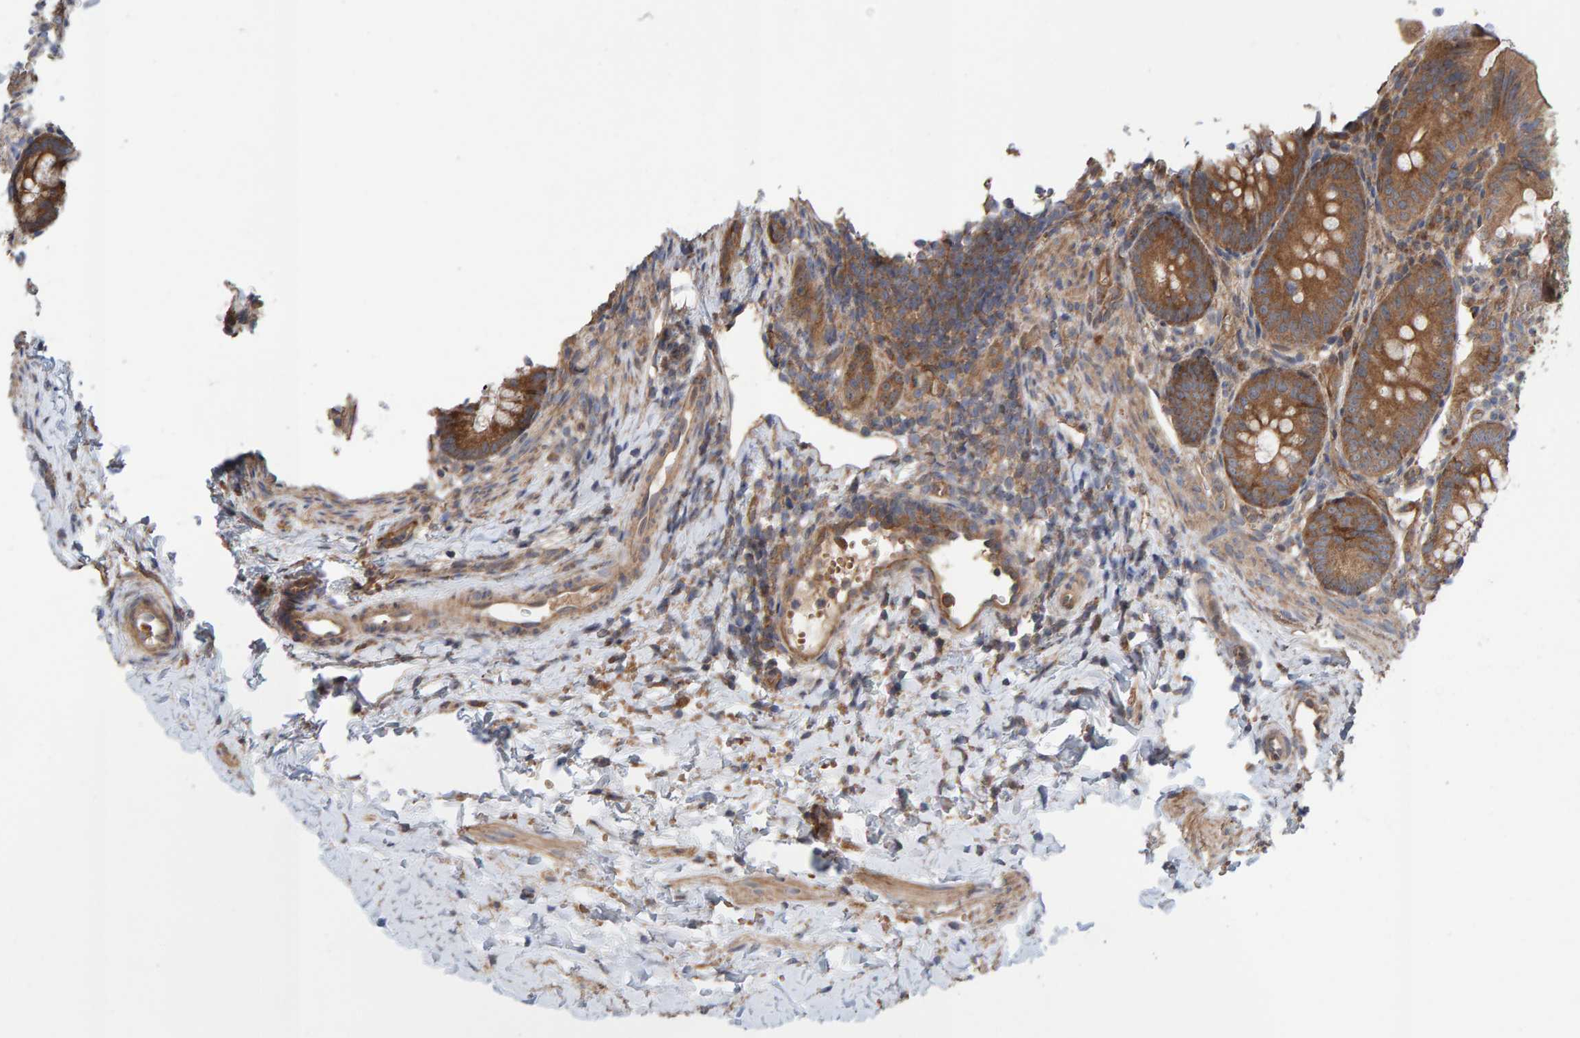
{"staining": {"intensity": "moderate", "quantity": ">75%", "location": "cytoplasmic/membranous"}, "tissue": "appendix", "cell_type": "Glandular cells", "image_type": "normal", "snomed": [{"axis": "morphology", "description": "Normal tissue, NOS"}, {"axis": "topography", "description": "Appendix"}], "caption": "Immunohistochemistry (IHC) (DAB (3,3'-diaminobenzidine)) staining of normal appendix demonstrates moderate cytoplasmic/membranous protein staining in about >75% of glandular cells. (DAB IHC with brightfield microscopy, high magnification).", "gene": "LRSAM1", "patient": {"sex": "male", "age": 1}}